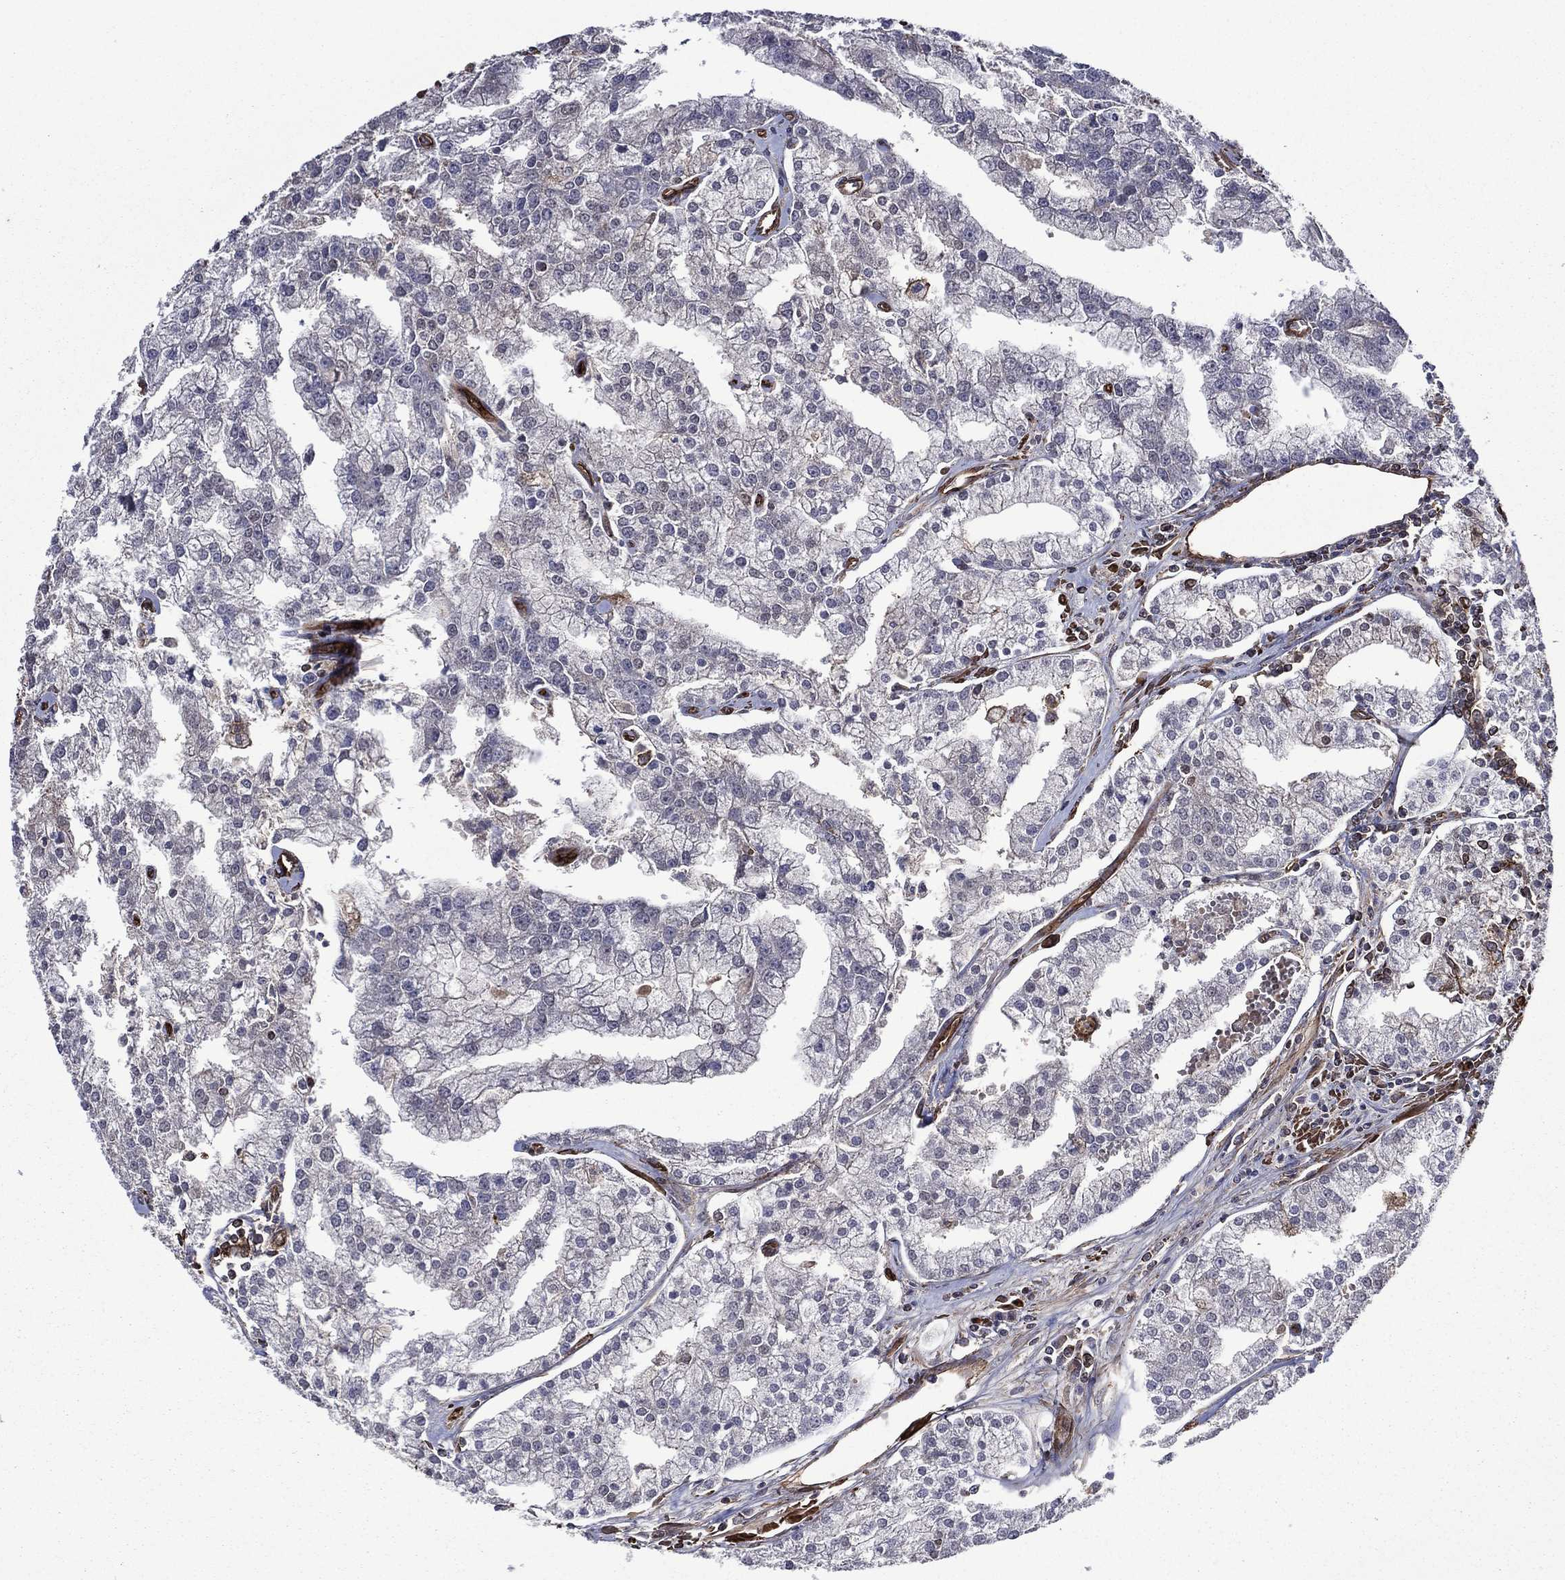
{"staining": {"intensity": "moderate", "quantity": "<25%", "location": "cytoplasmic/membranous"}, "tissue": "prostate cancer", "cell_type": "Tumor cells", "image_type": "cancer", "snomed": [{"axis": "morphology", "description": "Adenocarcinoma, NOS"}, {"axis": "topography", "description": "Prostate"}], "caption": "A histopathology image showing moderate cytoplasmic/membranous expression in about <25% of tumor cells in adenocarcinoma (prostate), as visualized by brown immunohistochemical staining.", "gene": "PLPP3", "patient": {"sex": "male", "age": 70}}